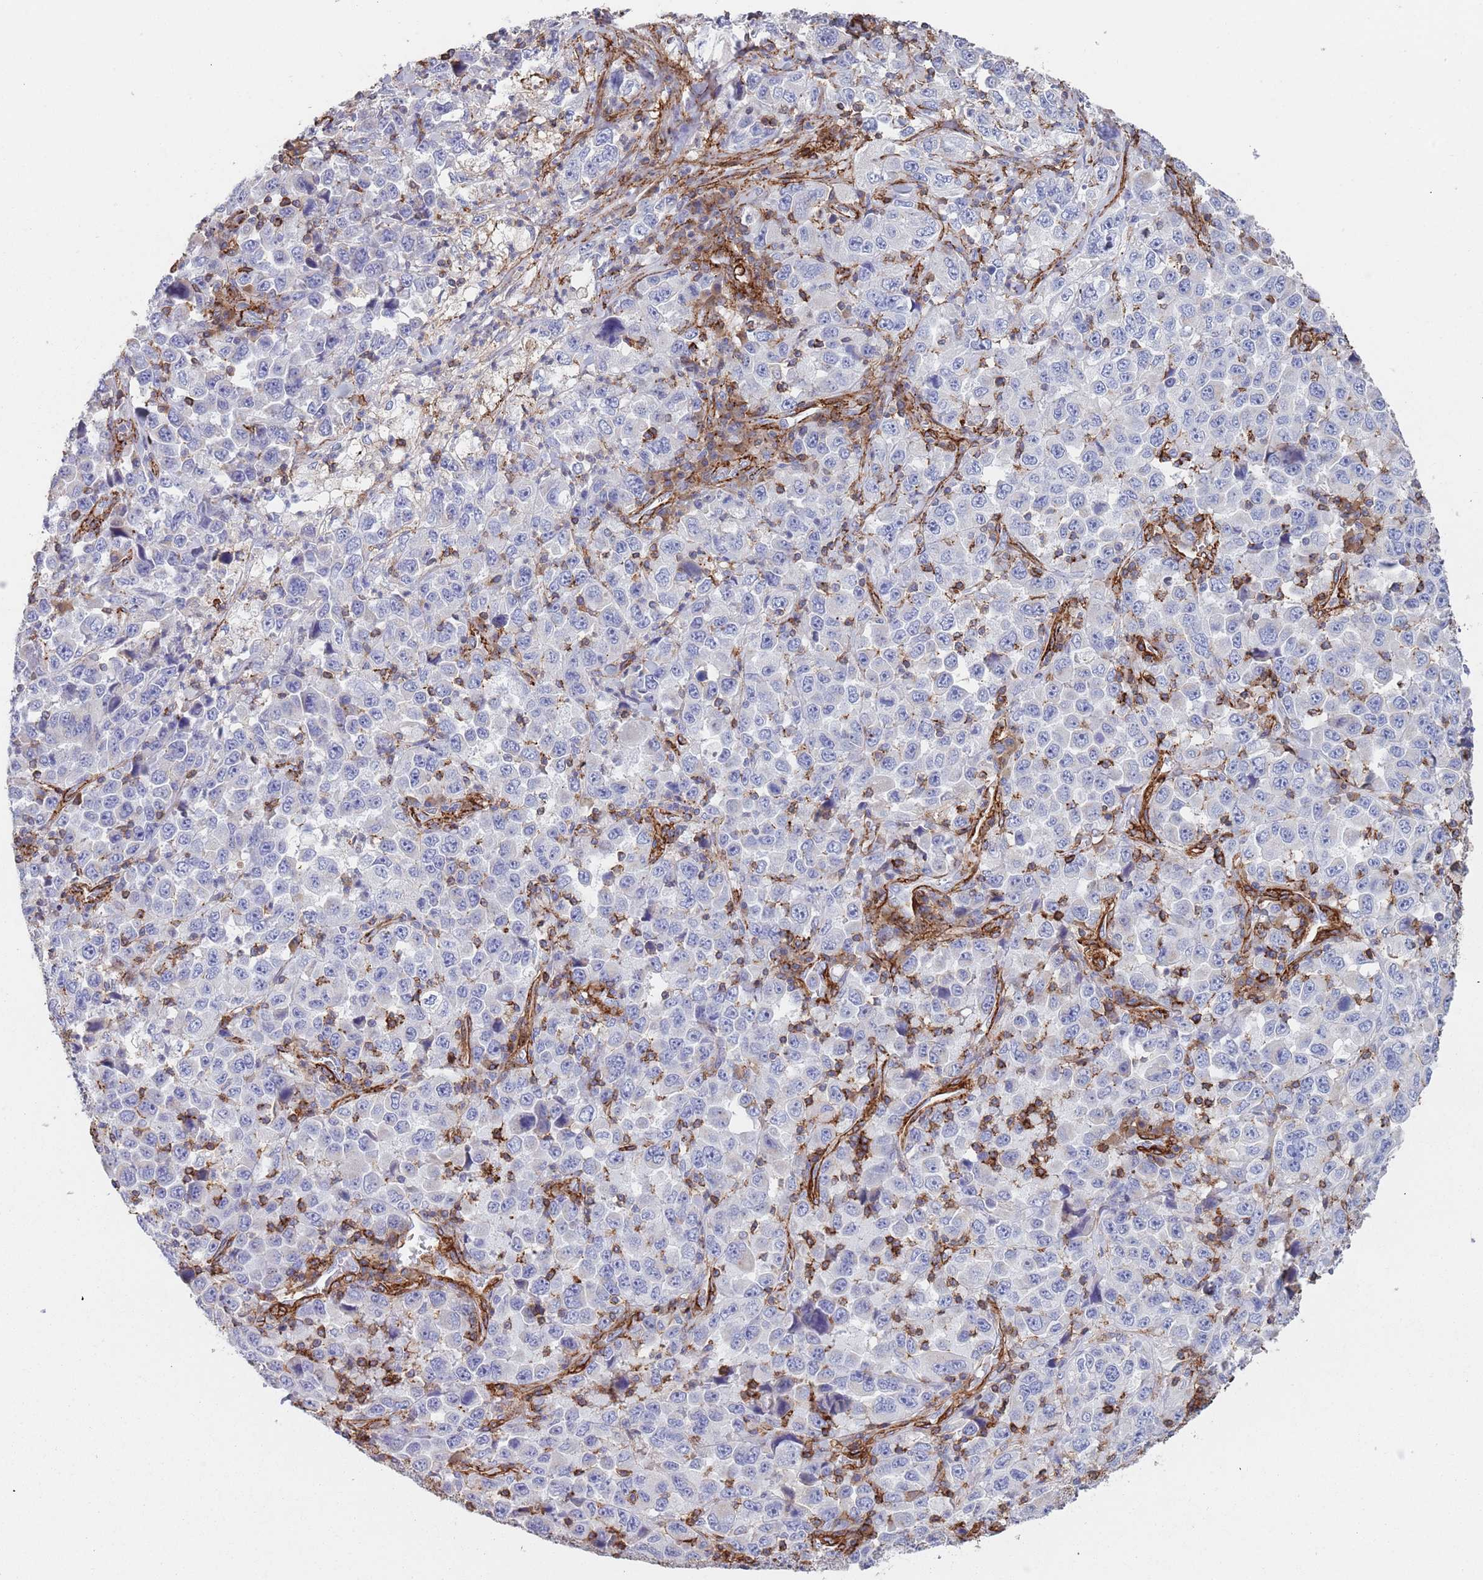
{"staining": {"intensity": "negative", "quantity": "none", "location": "none"}, "tissue": "stomach cancer", "cell_type": "Tumor cells", "image_type": "cancer", "snomed": [{"axis": "morphology", "description": "Normal tissue, NOS"}, {"axis": "morphology", "description": "Adenocarcinoma, NOS"}, {"axis": "topography", "description": "Stomach, upper"}, {"axis": "topography", "description": "Stomach"}], "caption": "DAB immunohistochemical staining of stomach cancer displays no significant staining in tumor cells.", "gene": "RNF144A", "patient": {"sex": "male", "age": 59}}